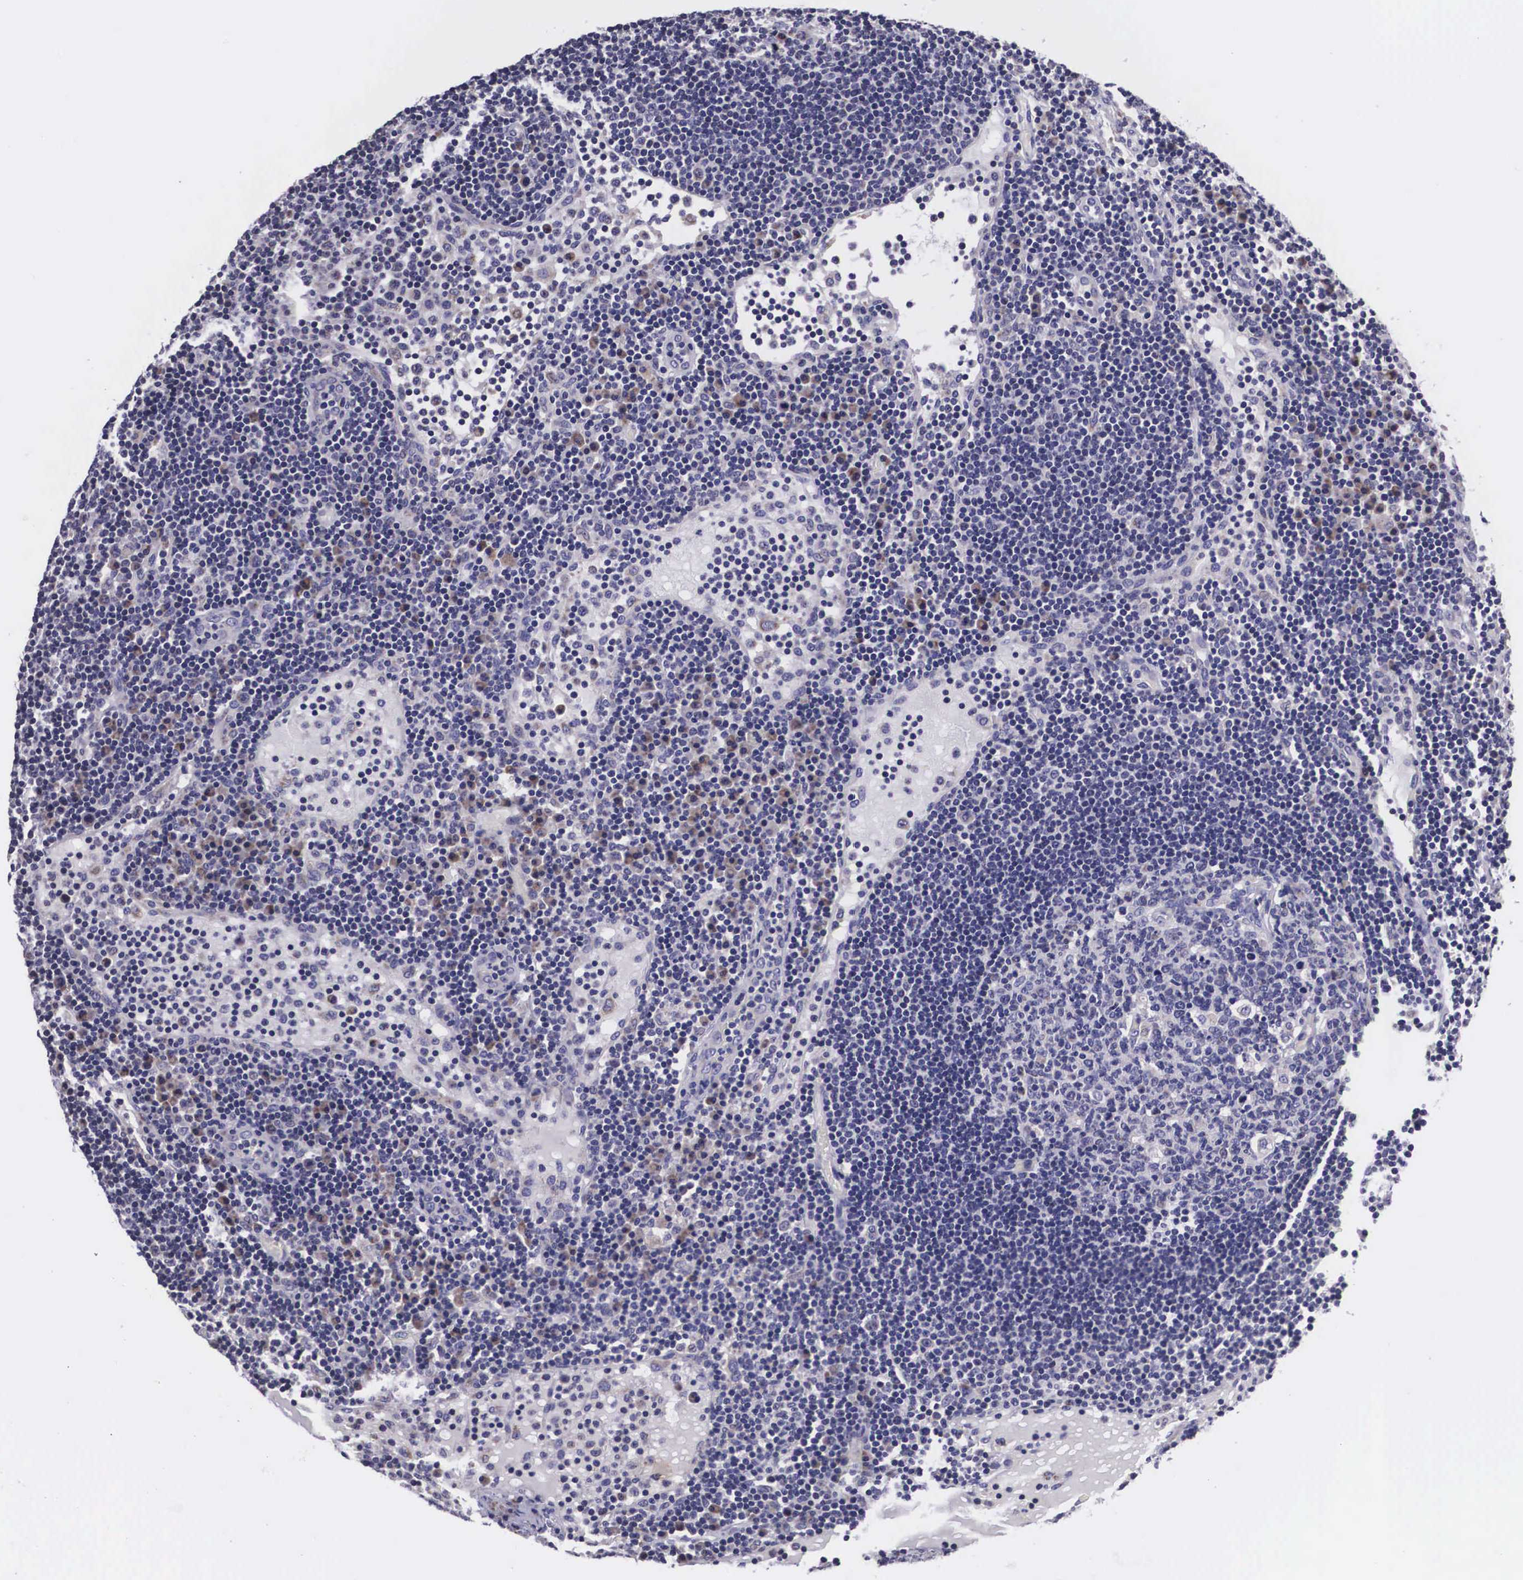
{"staining": {"intensity": "negative", "quantity": "none", "location": "none"}, "tissue": "lymph node", "cell_type": "Germinal center cells", "image_type": "normal", "snomed": [{"axis": "morphology", "description": "Normal tissue, NOS"}, {"axis": "topography", "description": "Lymph node"}], "caption": "This is an immunohistochemistry photomicrograph of unremarkable human lymph node. There is no expression in germinal center cells.", "gene": "ARG2", "patient": {"sex": "male", "age": 54}}